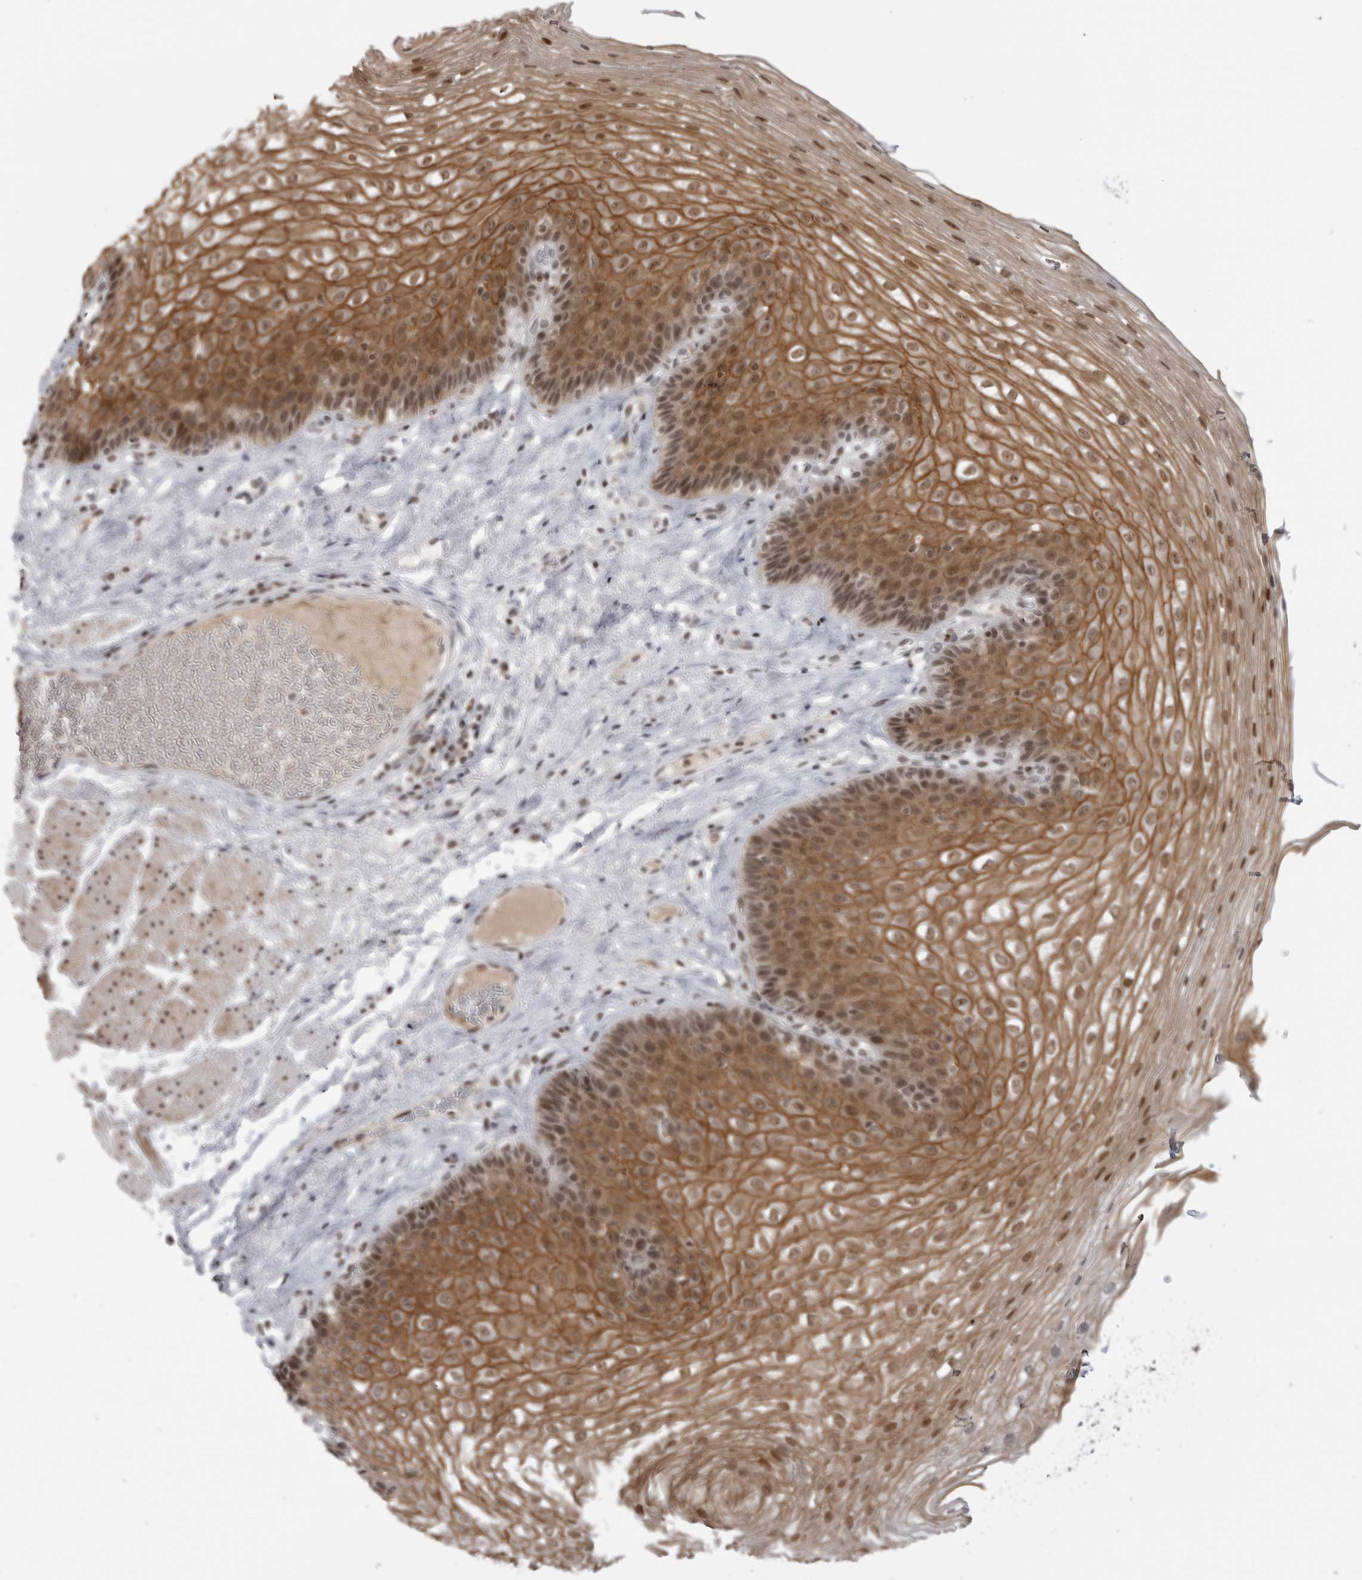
{"staining": {"intensity": "moderate", "quantity": ">75%", "location": "cytoplasmic/membranous,nuclear"}, "tissue": "esophagus", "cell_type": "Squamous epithelial cells", "image_type": "normal", "snomed": [{"axis": "morphology", "description": "Normal tissue, NOS"}, {"axis": "topography", "description": "Esophagus"}], "caption": "The photomicrograph displays staining of benign esophagus, revealing moderate cytoplasmic/membranous,nuclear protein expression (brown color) within squamous epithelial cells.", "gene": "TRIM66", "patient": {"sex": "female", "age": 66}}